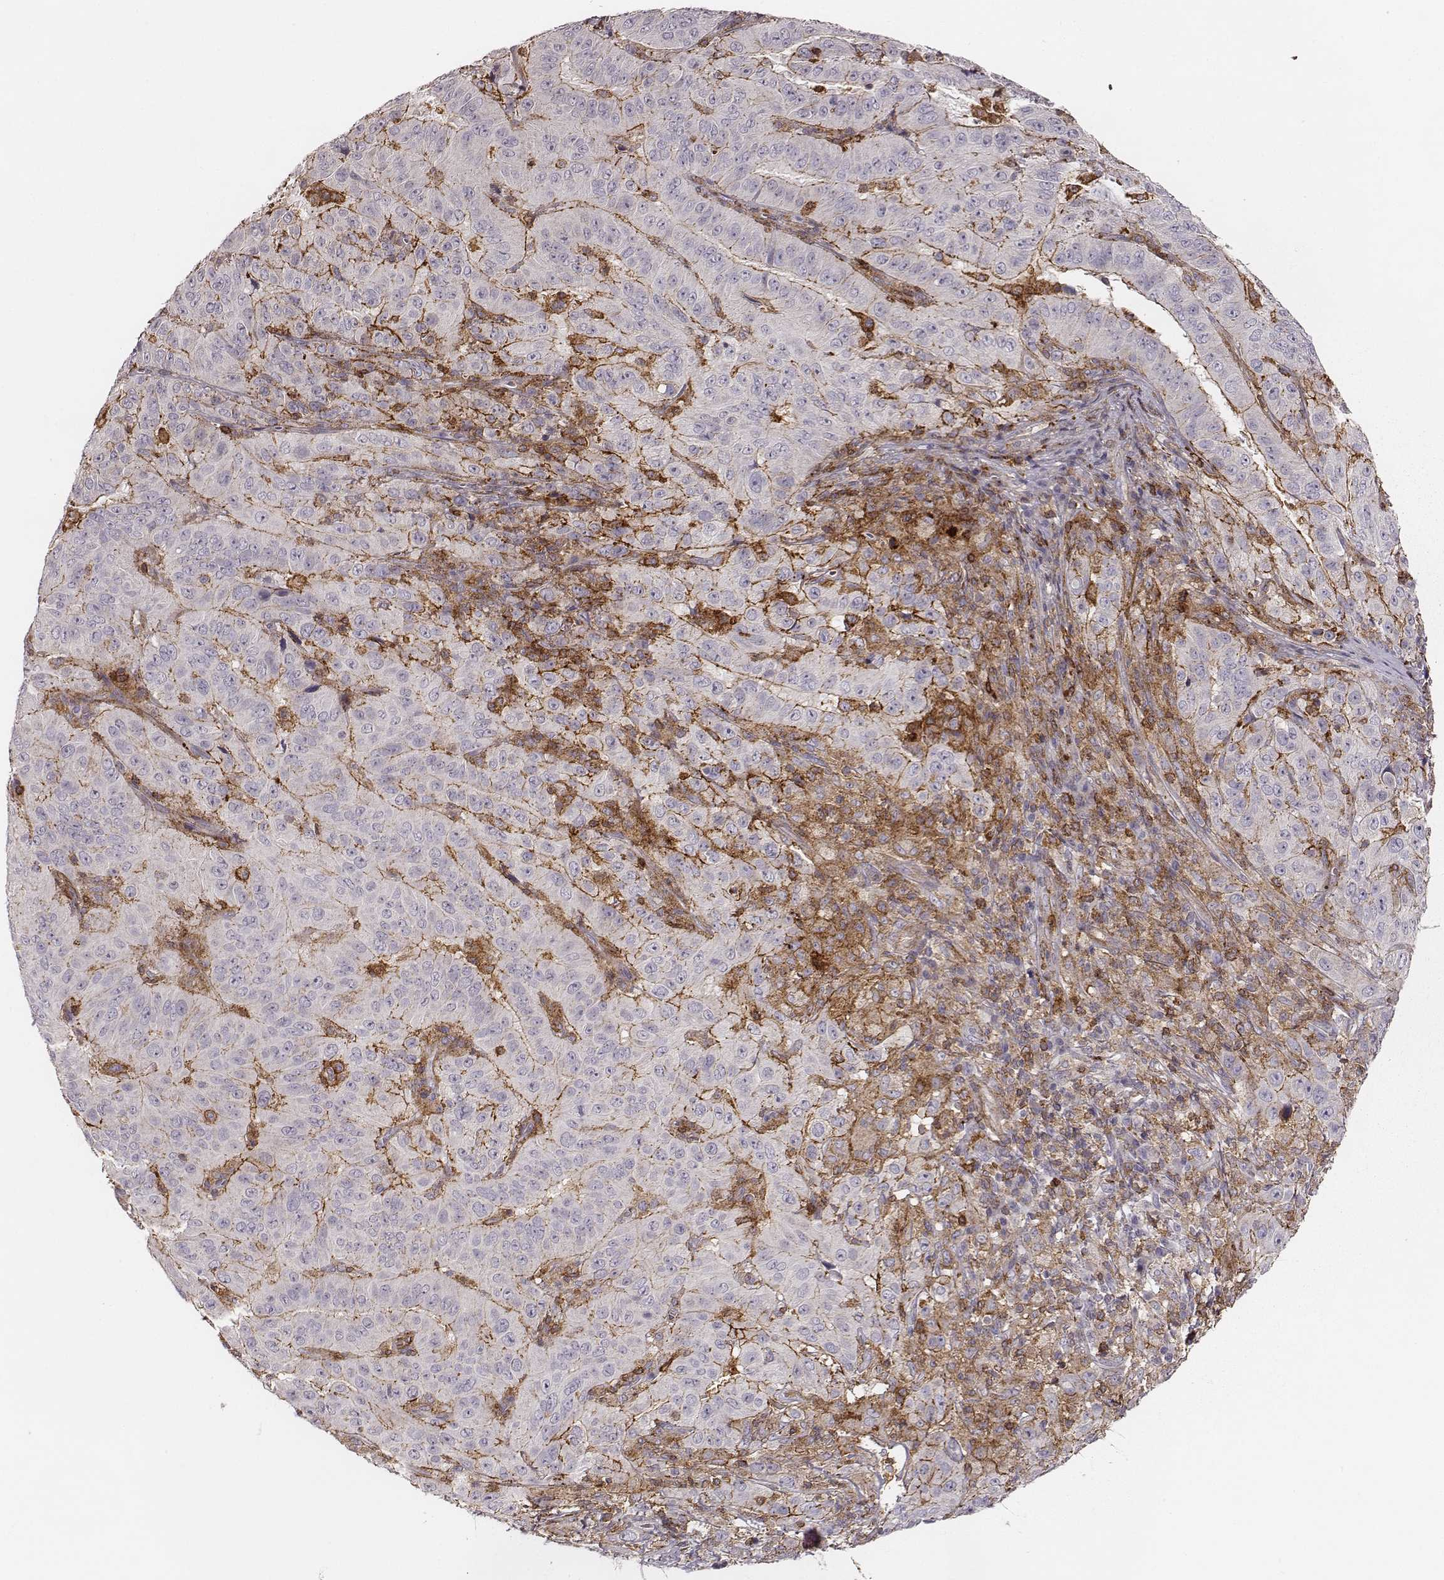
{"staining": {"intensity": "negative", "quantity": "none", "location": "none"}, "tissue": "pancreatic cancer", "cell_type": "Tumor cells", "image_type": "cancer", "snomed": [{"axis": "morphology", "description": "Adenocarcinoma, NOS"}, {"axis": "topography", "description": "Pancreas"}], "caption": "Pancreatic cancer was stained to show a protein in brown. There is no significant expression in tumor cells.", "gene": "ZYX", "patient": {"sex": "male", "age": 63}}